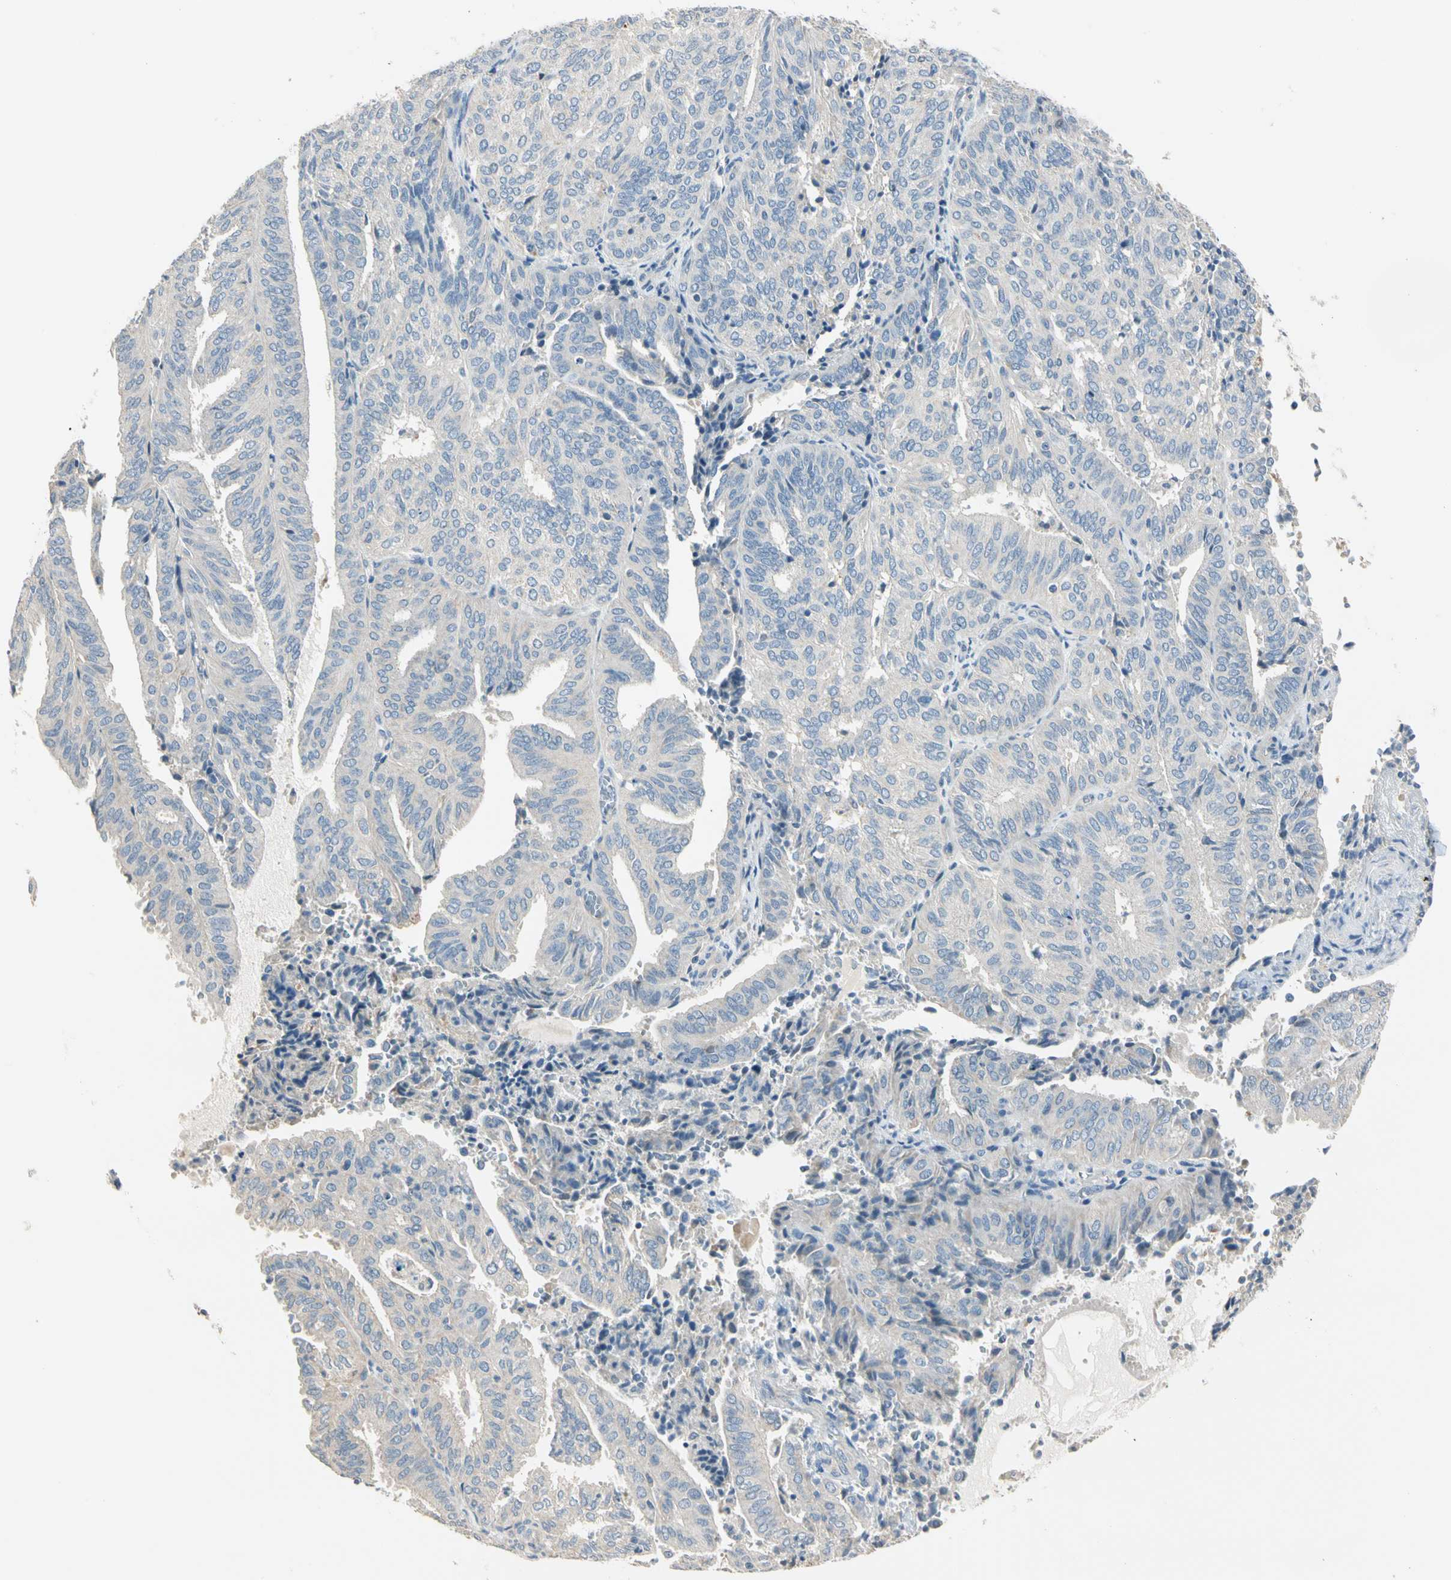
{"staining": {"intensity": "negative", "quantity": "none", "location": "none"}, "tissue": "endometrial cancer", "cell_type": "Tumor cells", "image_type": "cancer", "snomed": [{"axis": "morphology", "description": "Adenocarcinoma, NOS"}, {"axis": "topography", "description": "Uterus"}], "caption": "High power microscopy photomicrograph of an immunohistochemistry (IHC) image of adenocarcinoma (endometrial), revealing no significant expression in tumor cells.", "gene": "GPR153", "patient": {"sex": "female", "age": 60}}